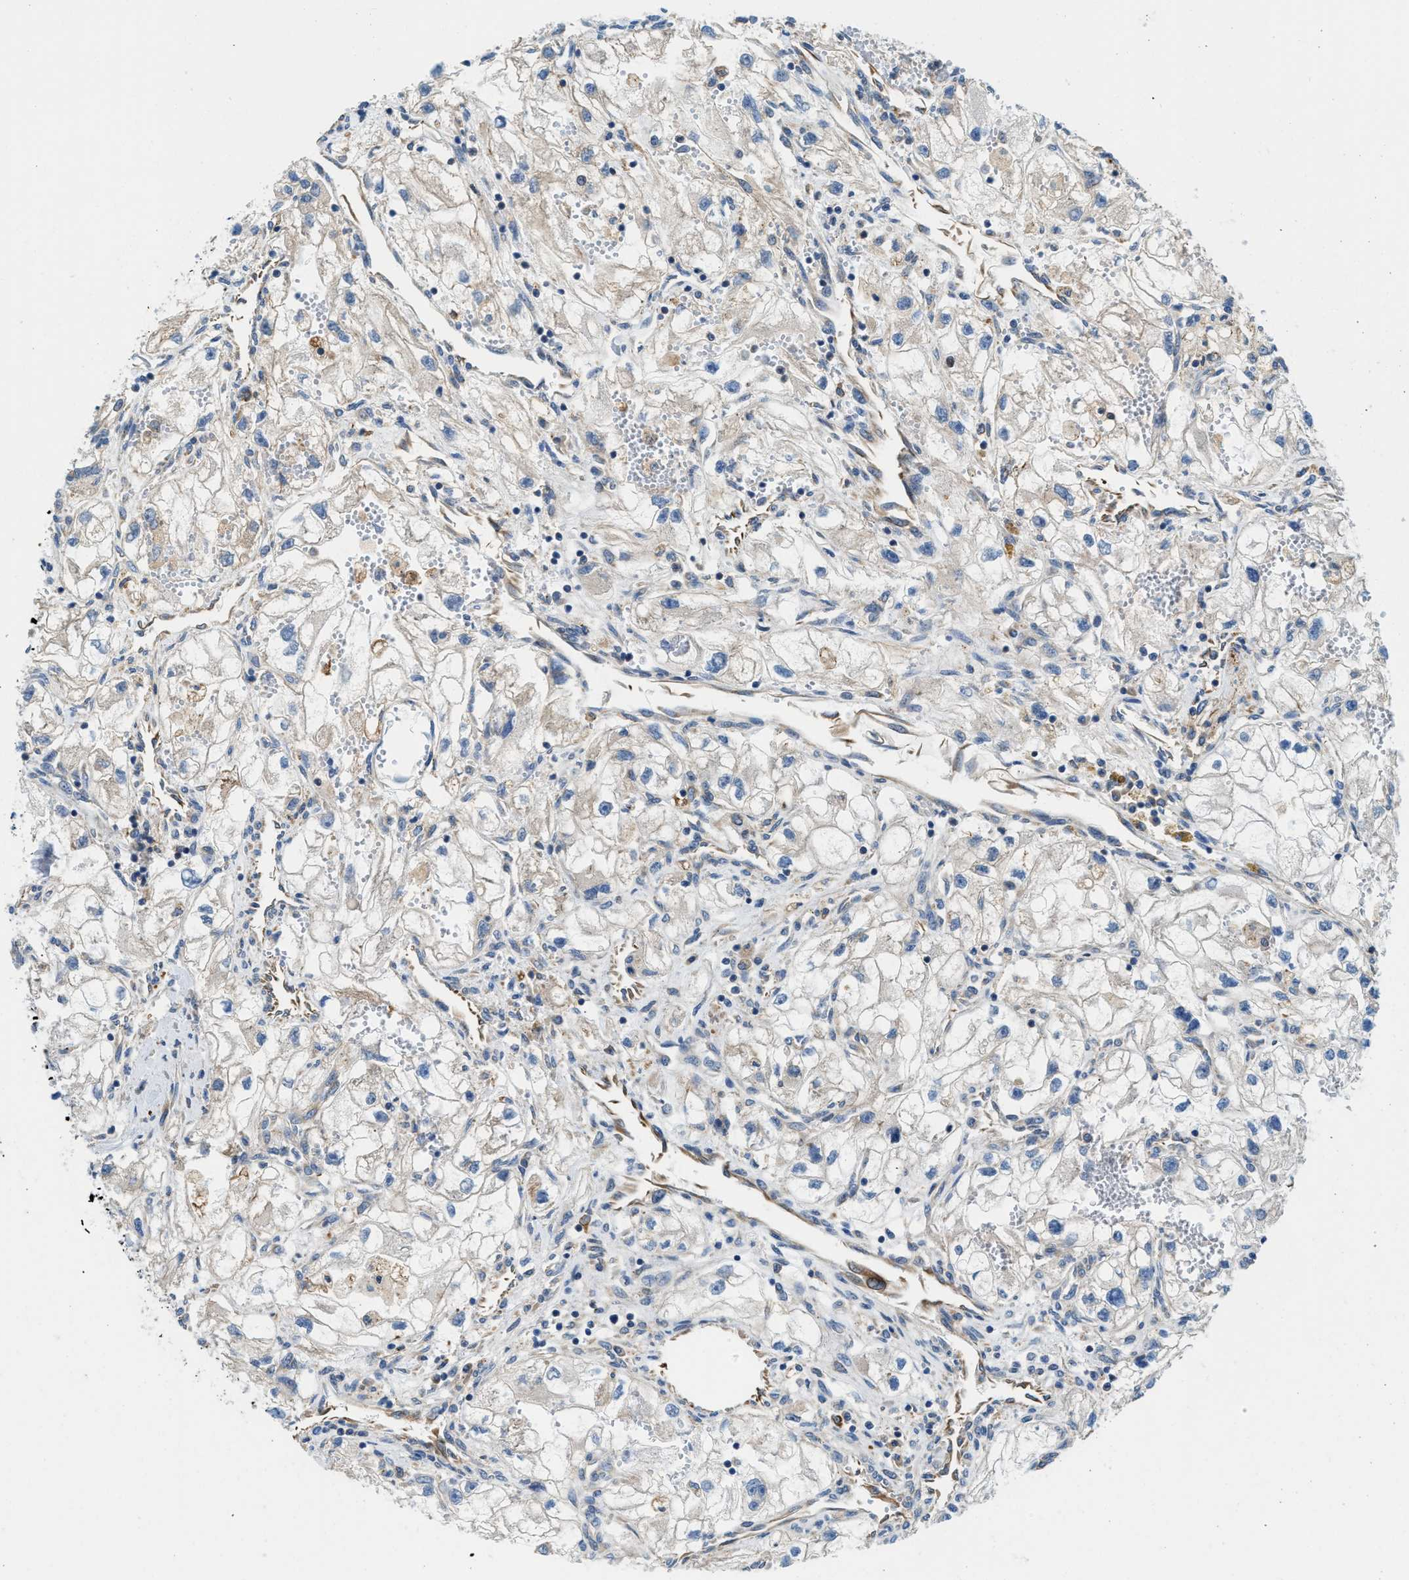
{"staining": {"intensity": "weak", "quantity": "<25%", "location": "cytoplasmic/membranous"}, "tissue": "renal cancer", "cell_type": "Tumor cells", "image_type": "cancer", "snomed": [{"axis": "morphology", "description": "Adenocarcinoma, NOS"}, {"axis": "topography", "description": "Kidney"}], "caption": "Micrograph shows no protein expression in tumor cells of adenocarcinoma (renal) tissue. (Brightfield microscopy of DAB IHC at high magnification).", "gene": "HSD17B12", "patient": {"sex": "female", "age": 70}}